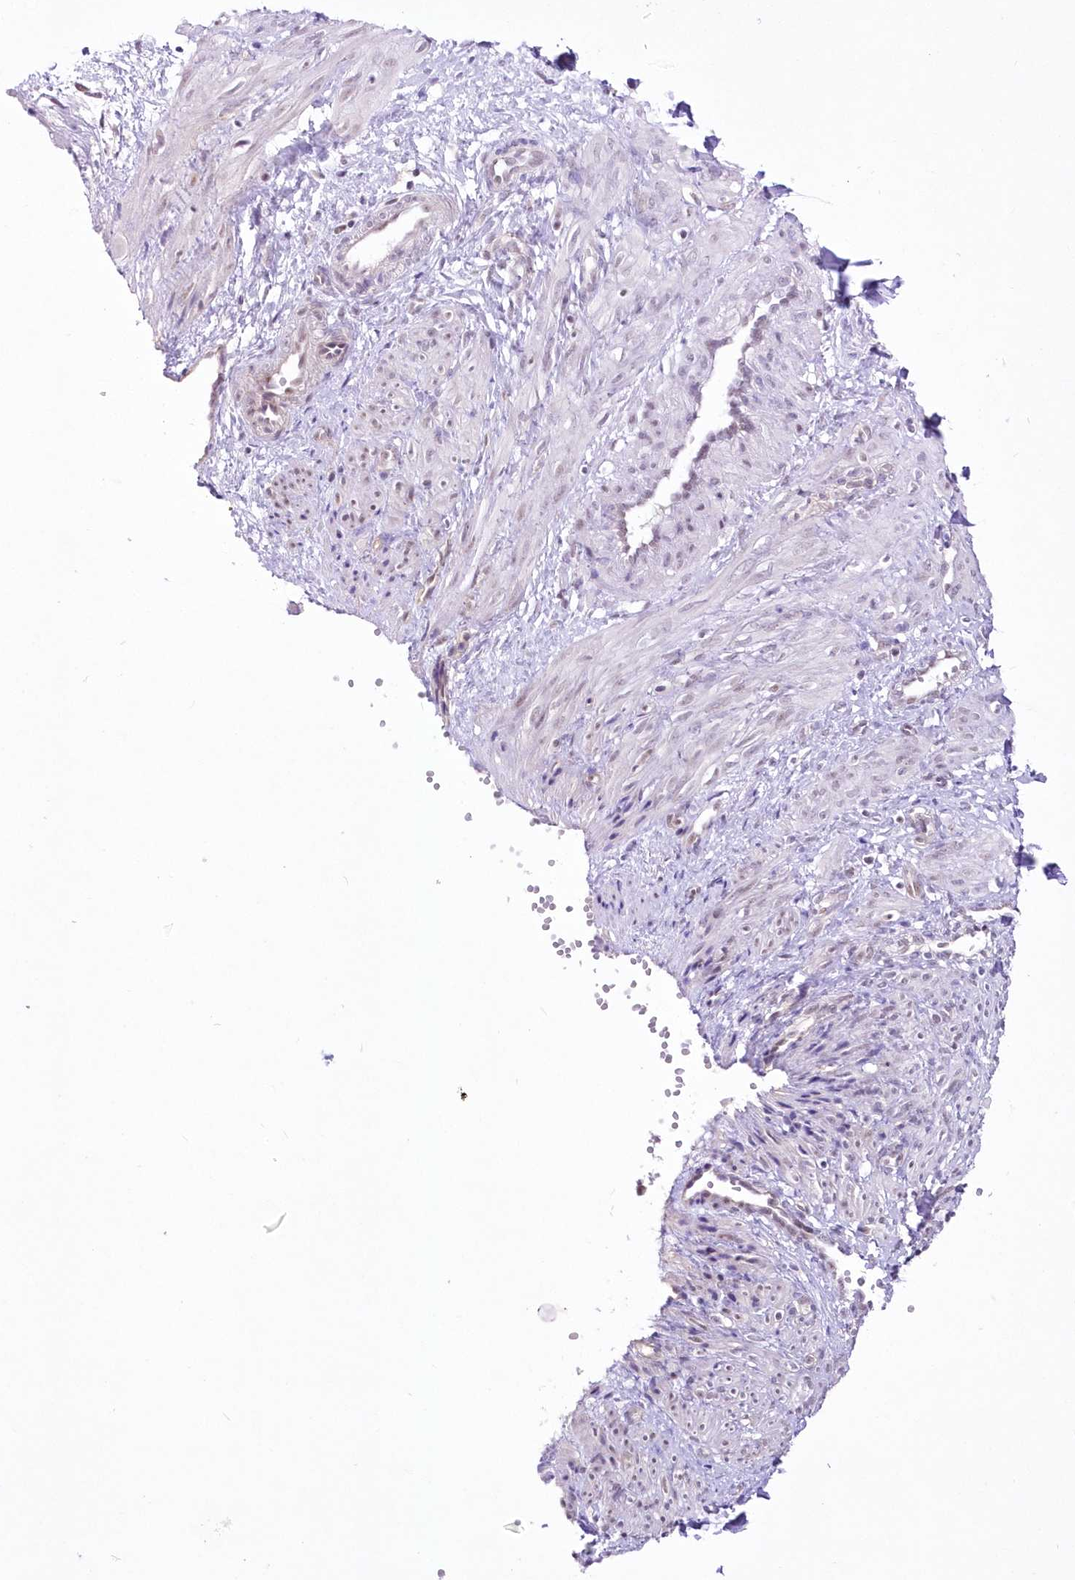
{"staining": {"intensity": "weak", "quantity": ">75%", "location": "nuclear"}, "tissue": "smooth muscle", "cell_type": "Smooth muscle cells", "image_type": "normal", "snomed": [{"axis": "morphology", "description": "Normal tissue, NOS"}, {"axis": "topography", "description": "Endometrium"}], "caption": "This micrograph demonstrates immunohistochemistry (IHC) staining of unremarkable human smooth muscle, with low weak nuclear positivity in approximately >75% of smooth muscle cells.", "gene": "NSUN2", "patient": {"sex": "female", "age": 33}}